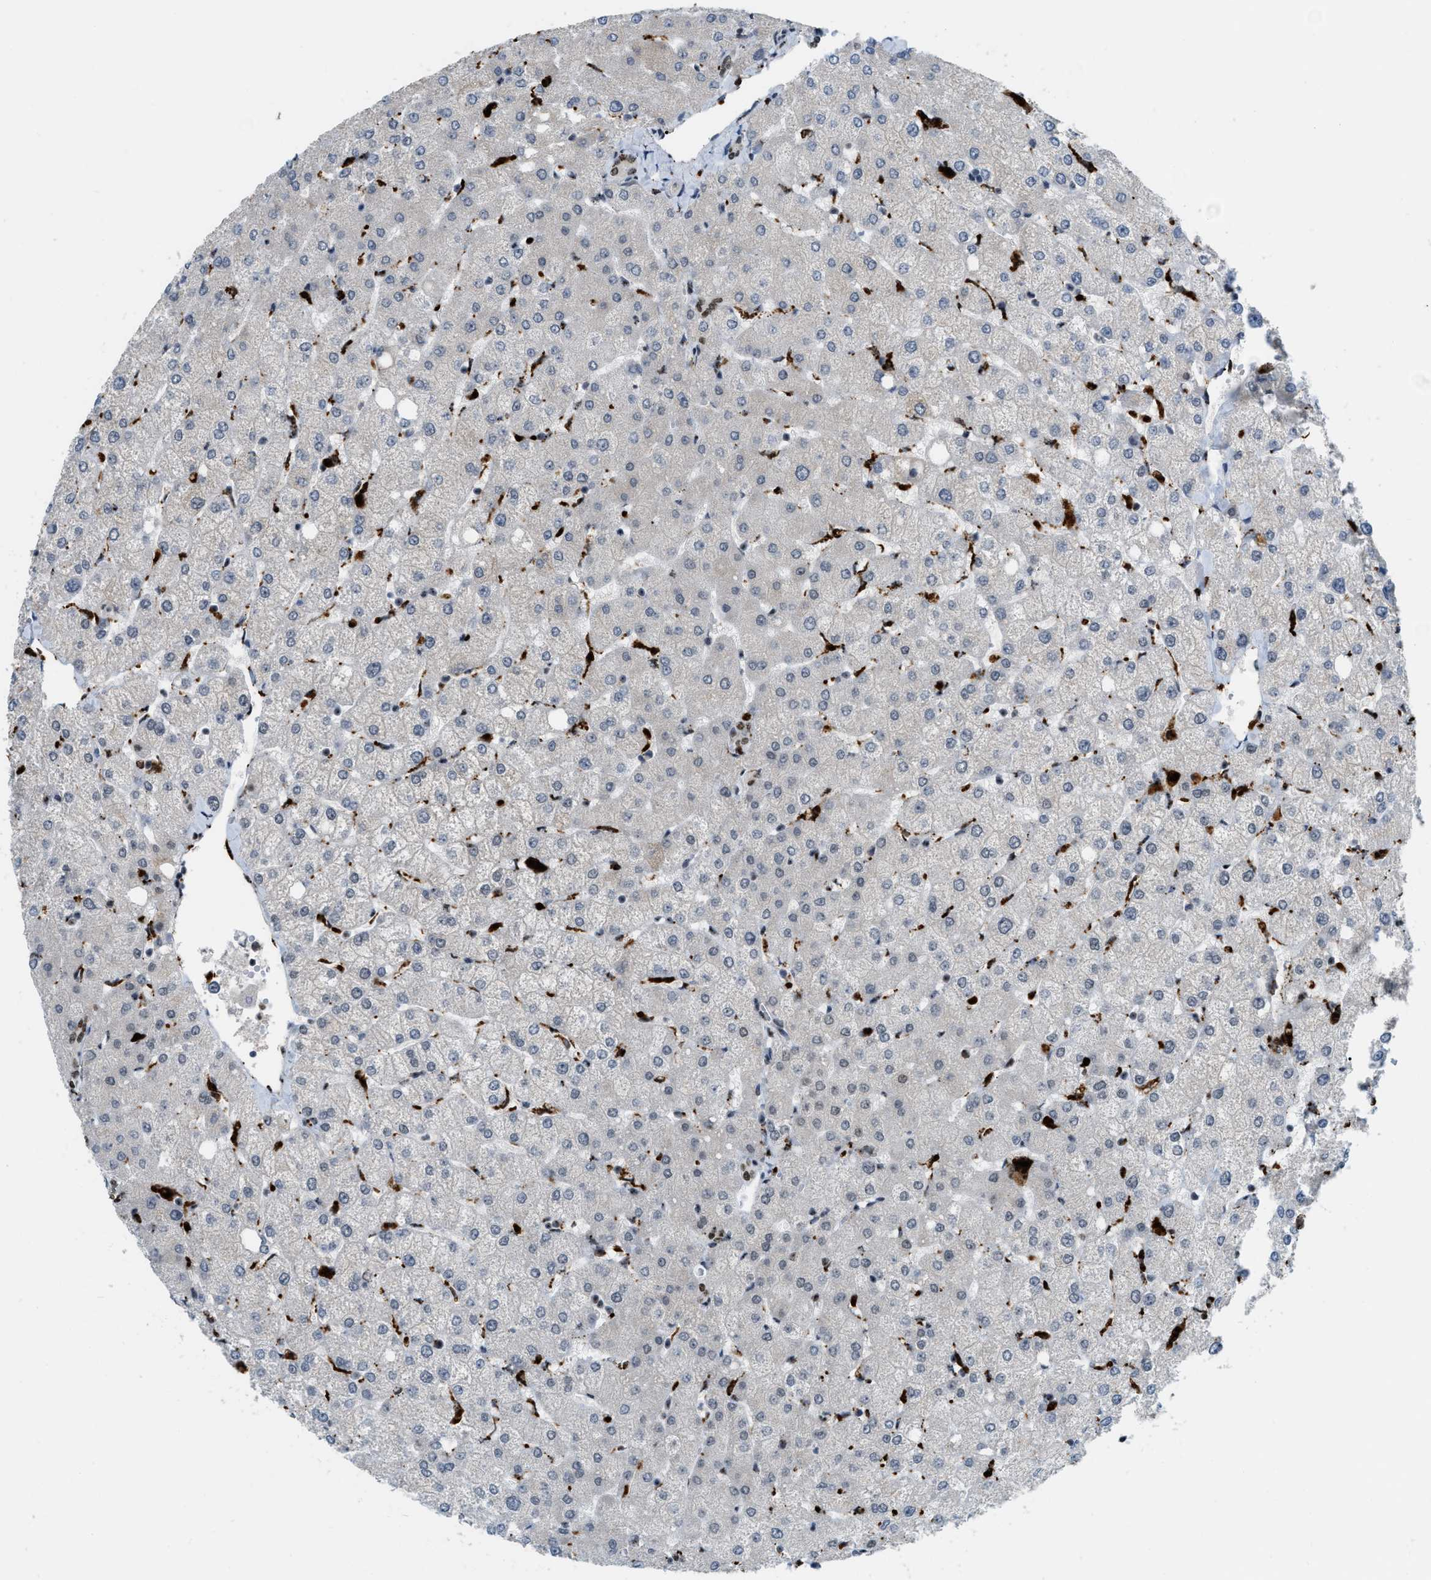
{"staining": {"intensity": "weak", "quantity": "25%-75%", "location": "nuclear"}, "tissue": "liver", "cell_type": "Cholangiocytes", "image_type": "normal", "snomed": [{"axis": "morphology", "description": "Normal tissue, NOS"}, {"axis": "topography", "description": "Liver"}], "caption": "Protein positivity by IHC reveals weak nuclear staining in approximately 25%-75% of cholangiocytes in normal liver. (Brightfield microscopy of DAB IHC at high magnification).", "gene": "NUMA1", "patient": {"sex": "female", "age": 54}}